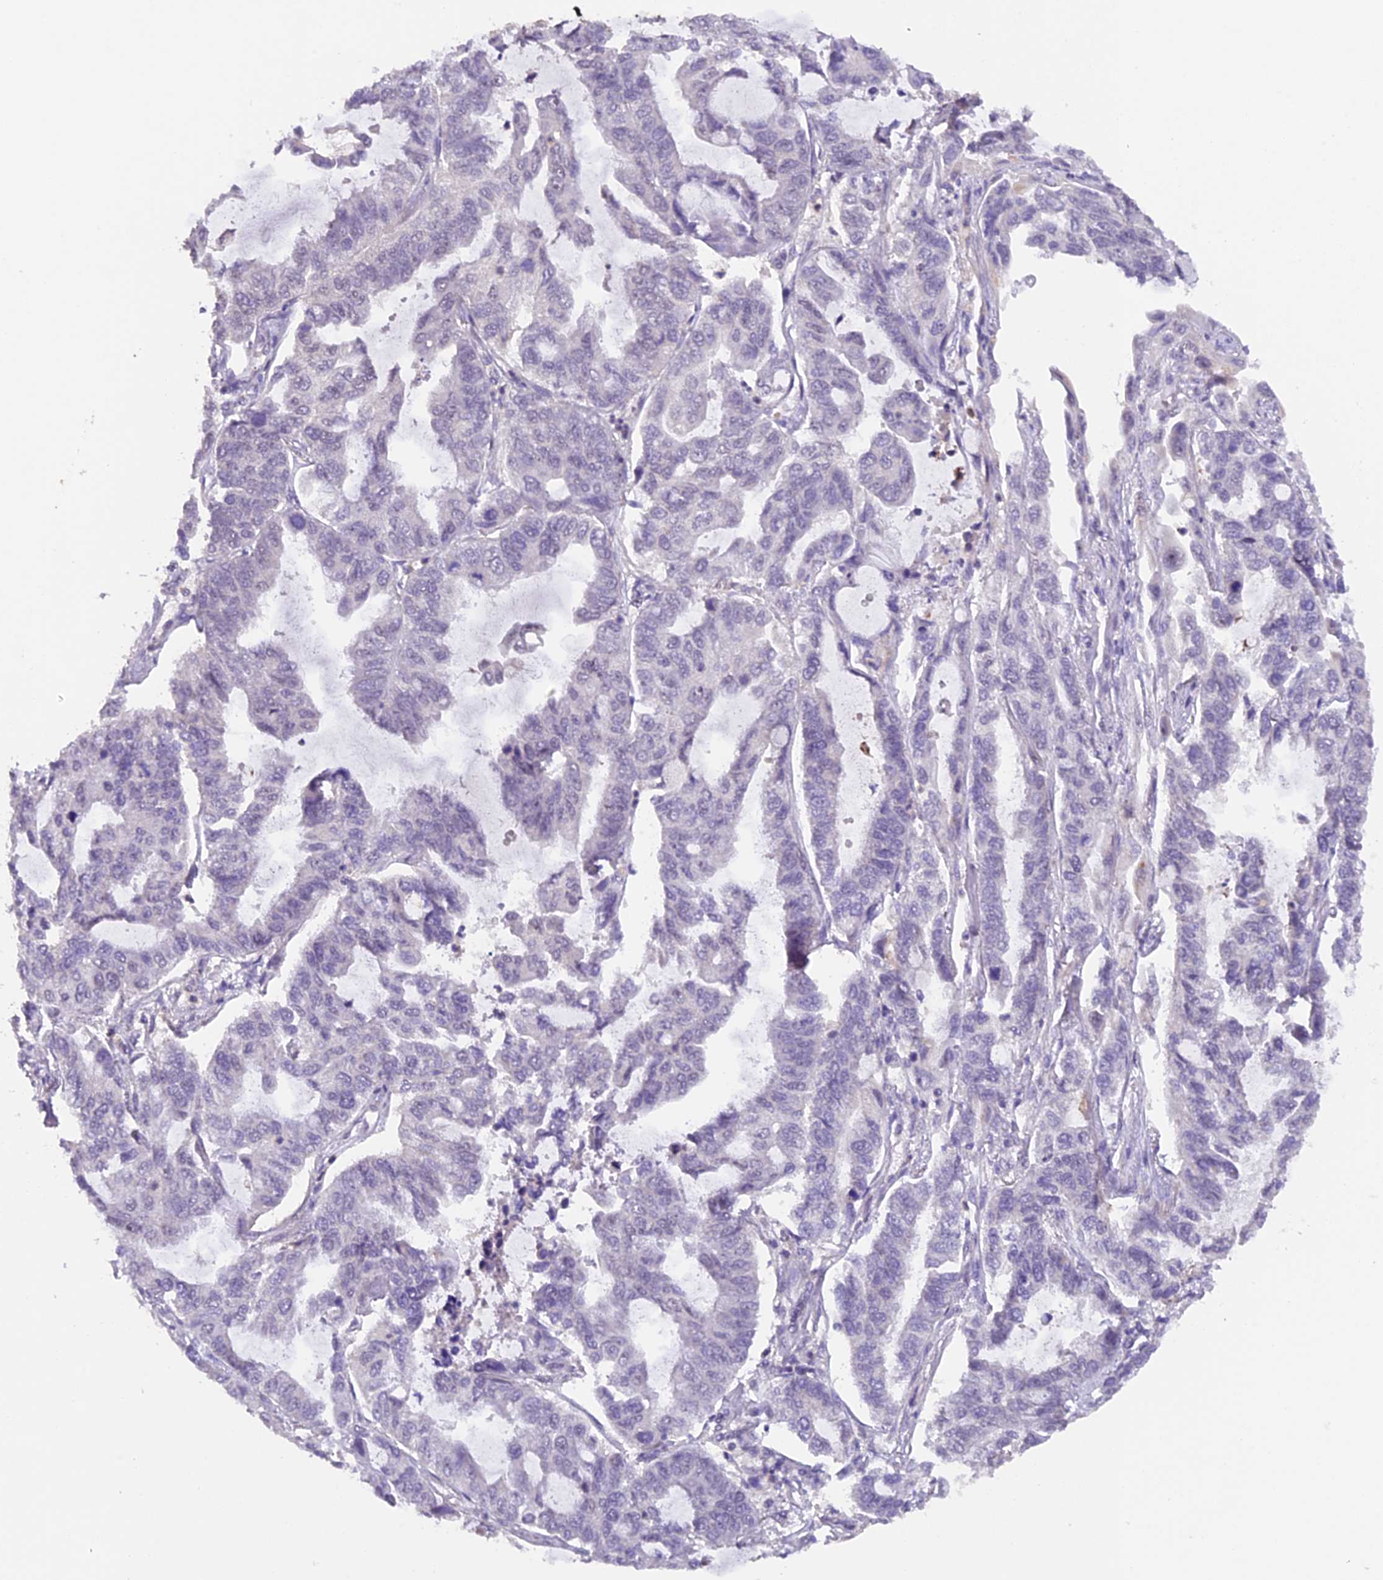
{"staining": {"intensity": "negative", "quantity": "none", "location": "none"}, "tissue": "lung cancer", "cell_type": "Tumor cells", "image_type": "cancer", "snomed": [{"axis": "morphology", "description": "Adenocarcinoma, NOS"}, {"axis": "topography", "description": "Lung"}], "caption": "This is an immunohistochemistry (IHC) histopathology image of human lung cancer. There is no staining in tumor cells.", "gene": "GNB5", "patient": {"sex": "male", "age": 64}}